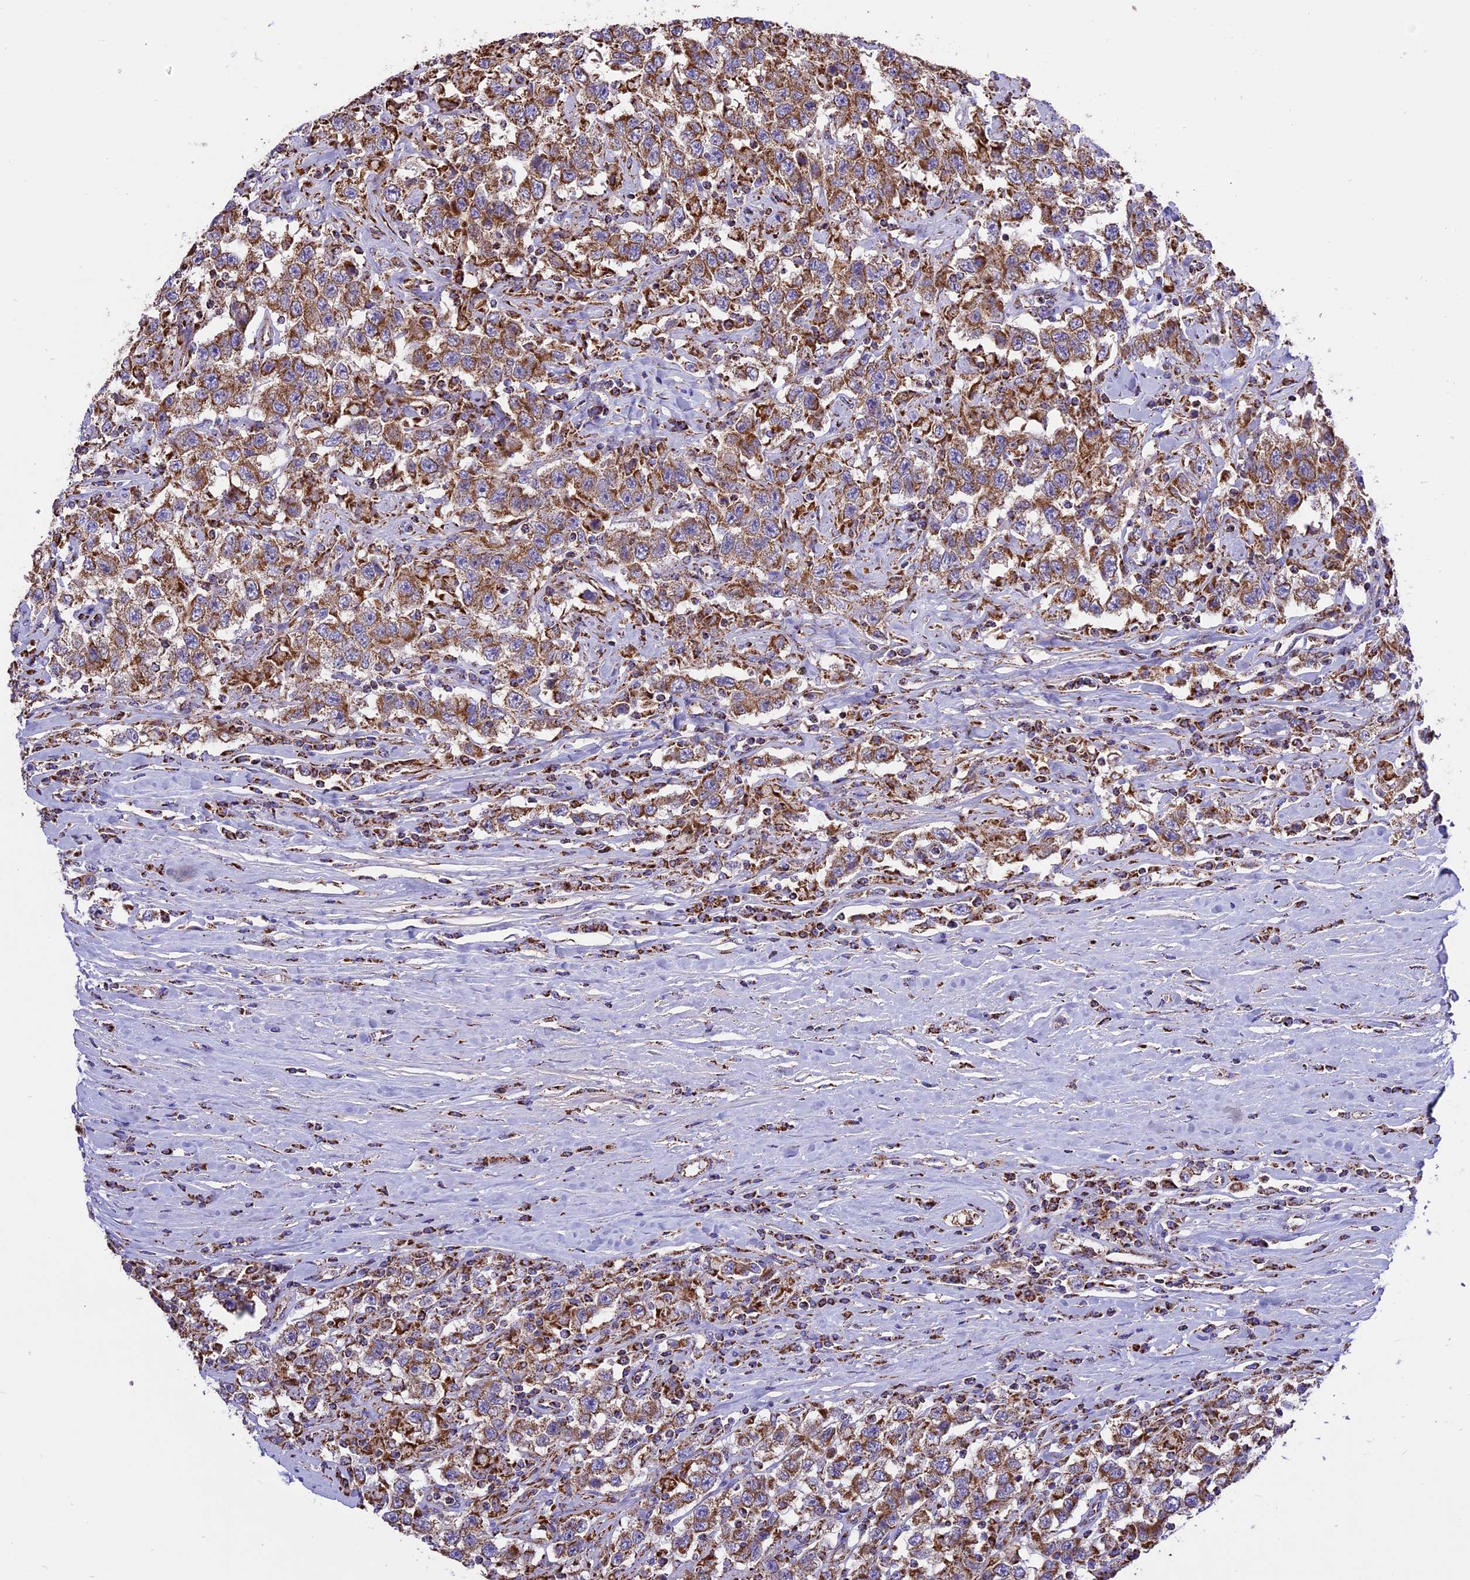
{"staining": {"intensity": "strong", "quantity": ">75%", "location": "cytoplasmic/membranous"}, "tissue": "testis cancer", "cell_type": "Tumor cells", "image_type": "cancer", "snomed": [{"axis": "morphology", "description": "Seminoma, NOS"}, {"axis": "topography", "description": "Testis"}], "caption": "Tumor cells show strong cytoplasmic/membranous expression in about >75% of cells in testis seminoma.", "gene": "TTC4", "patient": {"sex": "male", "age": 41}}